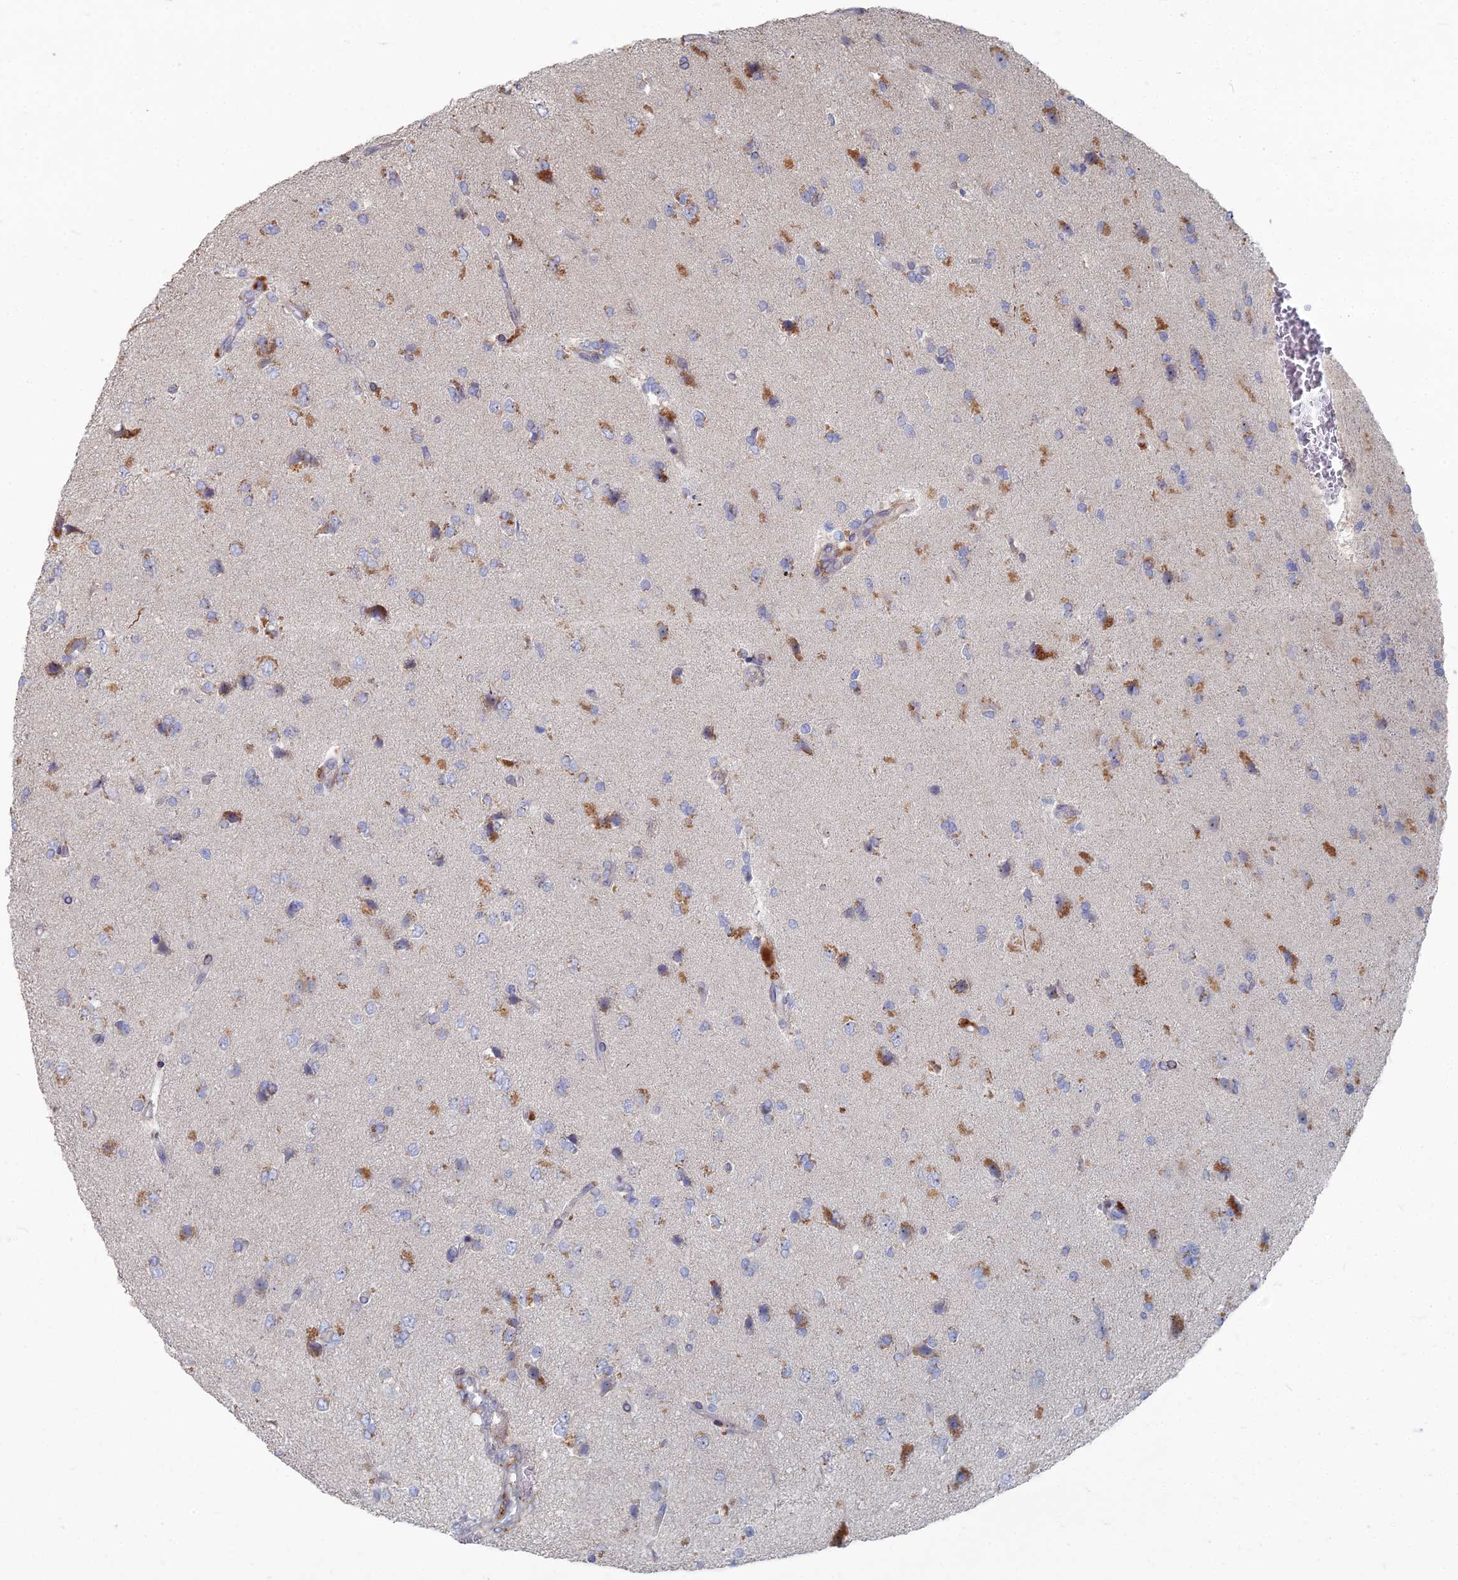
{"staining": {"intensity": "moderate", "quantity": "<25%", "location": "cytoplasmic/membranous"}, "tissue": "glioma", "cell_type": "Tumor cells", "image_type": "cancer", "snomed": [{"axis": "morphology", "description": "Glioma, malignant, High grade"}, {"axis": "topography", "description": "Brain"}], "caption": "About <25% of tumor cells in human glioma show moderate cytoplasmic/membranous protein expression as visualized by brown immunohistochemical staining.", "gene": "TMEM128", "patient": {"sex": "male", "age": 56}}